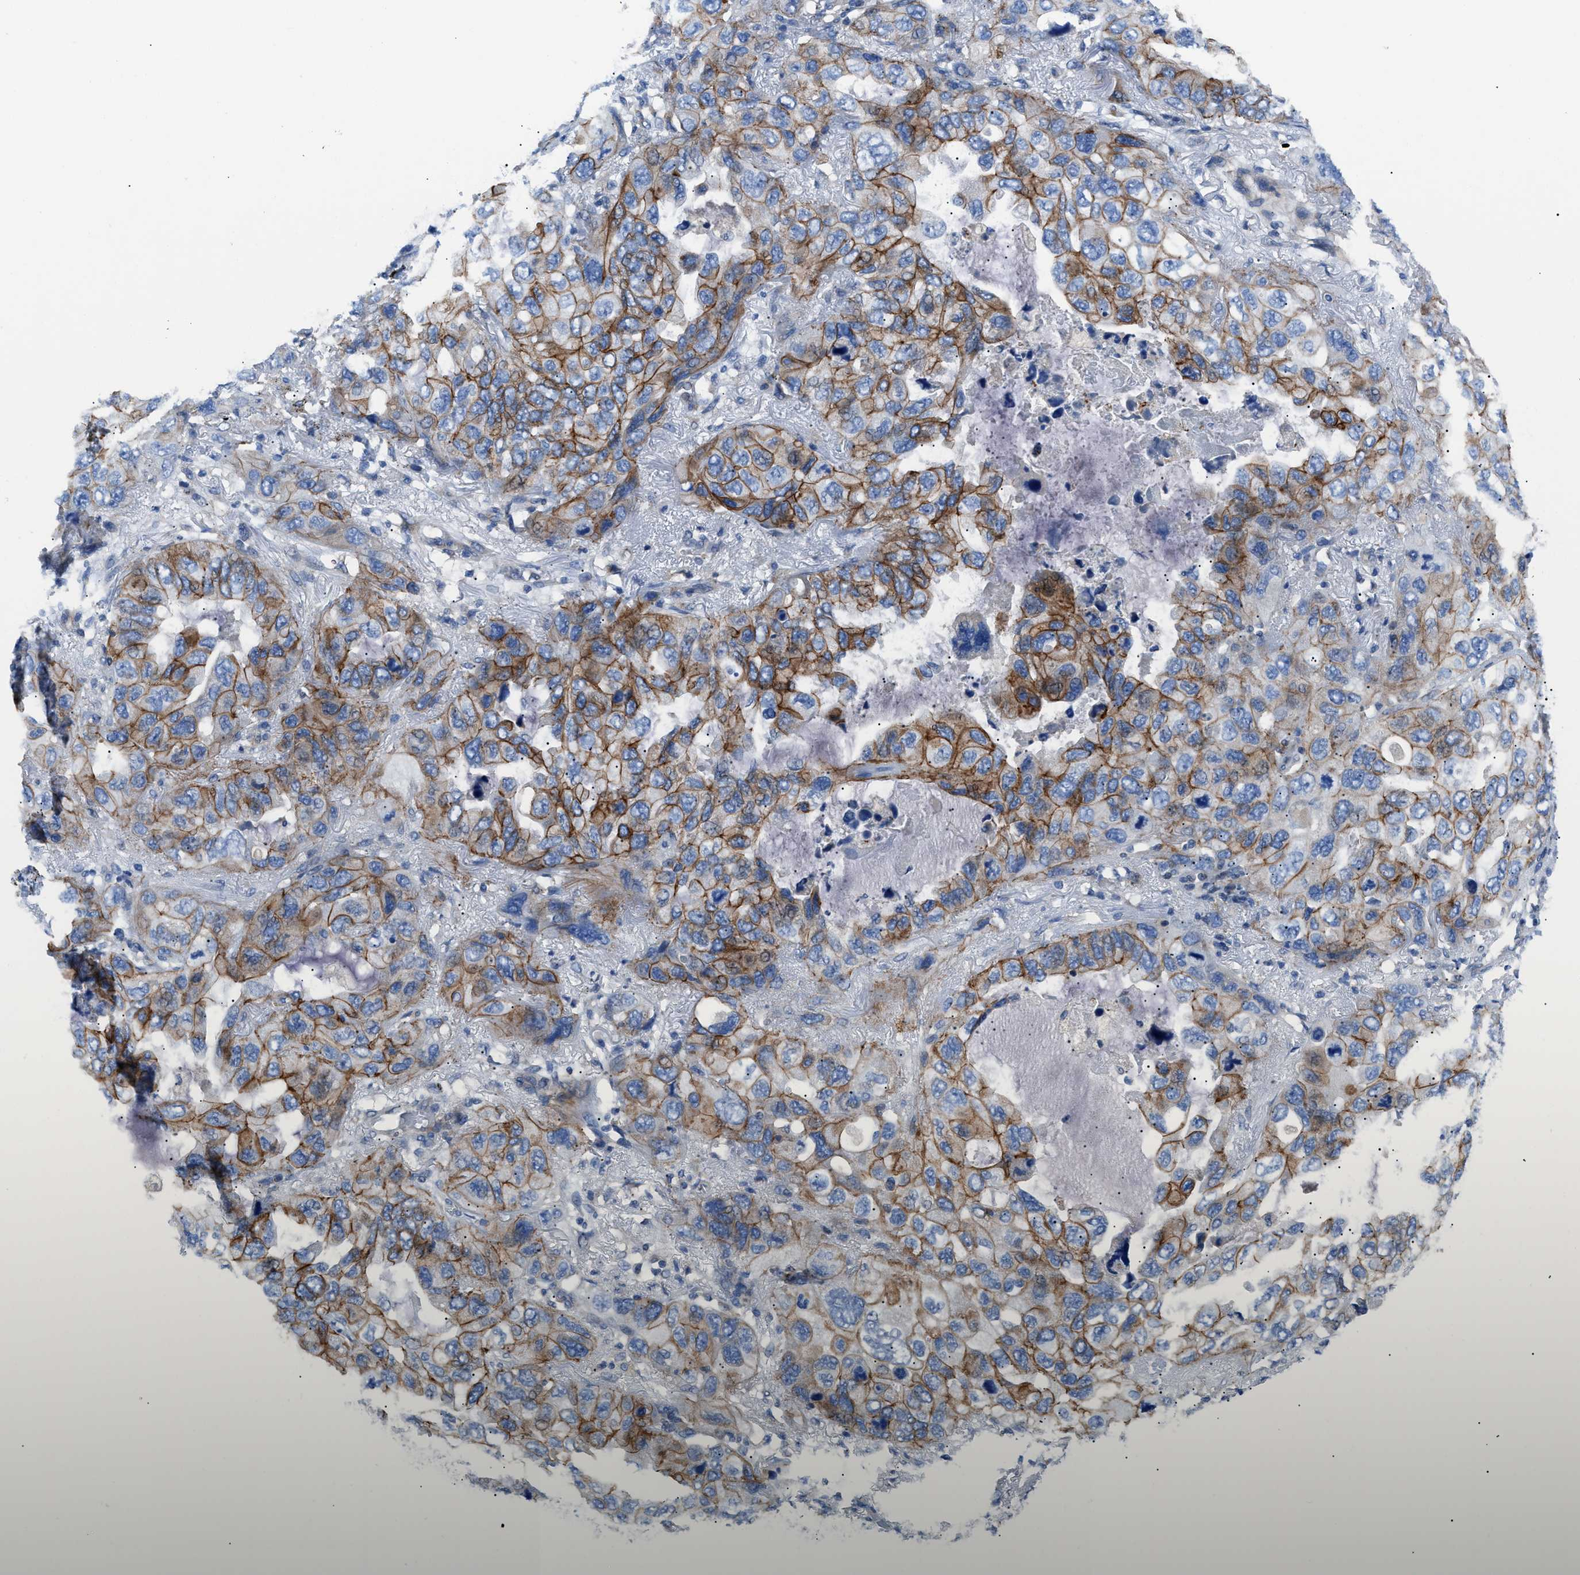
{"staining": {"intensity": "moderate", "quantity": ">75%", "location": "cytoplasmic/membranous"}, "tissue": "lung cancer", "cell_type": "Tumor cells", "image_type": "cancer", "snomed": [{"axis": "morphology", "description": "Squamous cell carcinoma, NOS"}, {"axis": "topography", "description": "Lung"}], "caption": "Protein staining of lung cancer (squamous cell carcinoma) tissue displays moderate cytoplasmic/membranous staining in approximately >75% of tumor cells.", "gene": "ZDHHC24", "patient": {"sex": "female", "age": 73}}